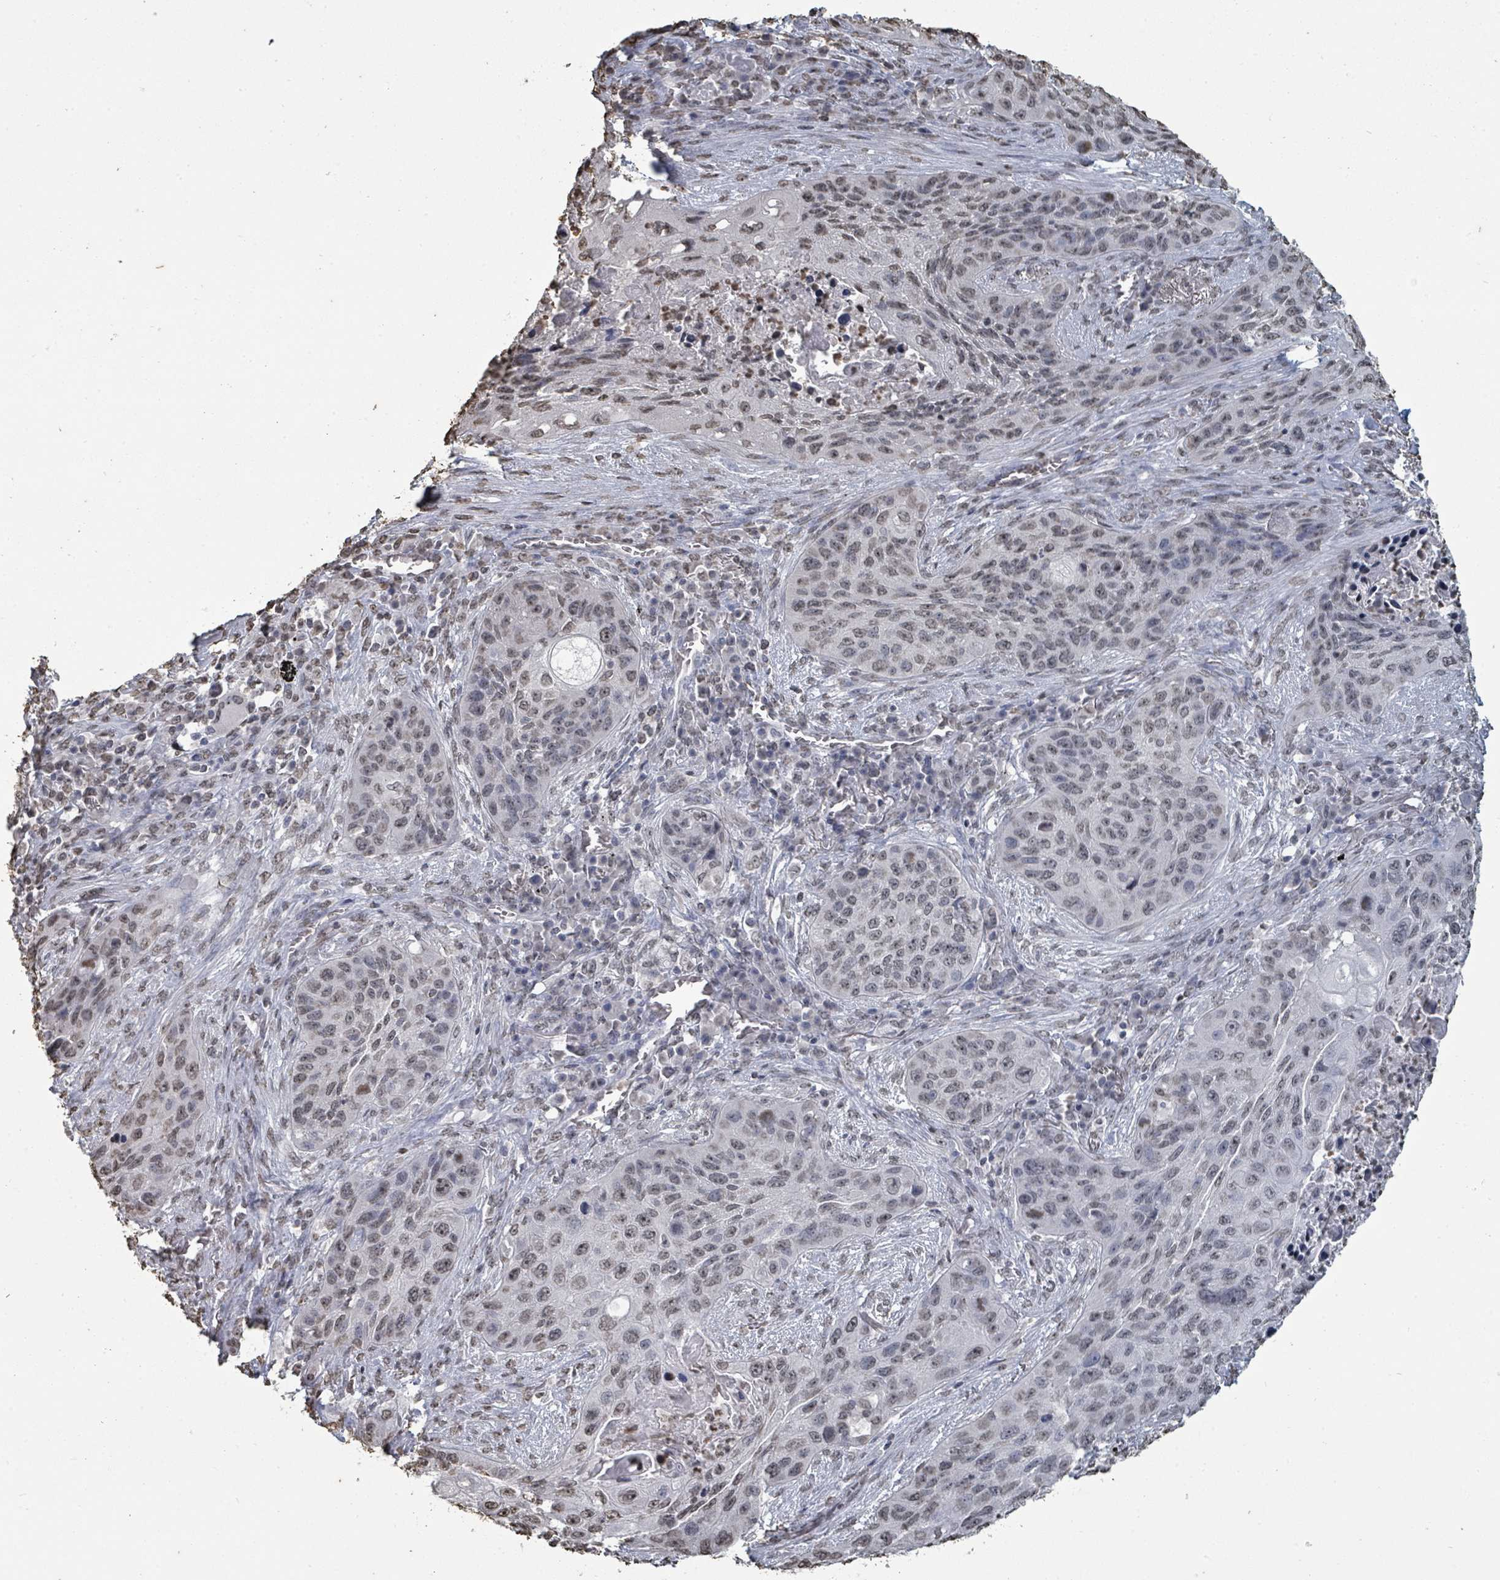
{"staining": {"intensity": "weak", "quantity": "25%-75%", "location": "nuclear"}, "tissue": "lung cancer", "cell_type": "Tumor cells", "image_type": "cancer", "snomed": [{"axis": "morphology", "description": "Squamous cell carcinoma, NOS"}, {"axis": "topography", "description": "Lung"}], "caption": "A brown stain shows weak nuclear staining of a protein in lung squamous cell carcinoma tumor cells. (DAB = brown stain, brightfield microscopy at high magnification).", "gene": "MRPS12", "patient": {"sex": "female", "age": 63}}